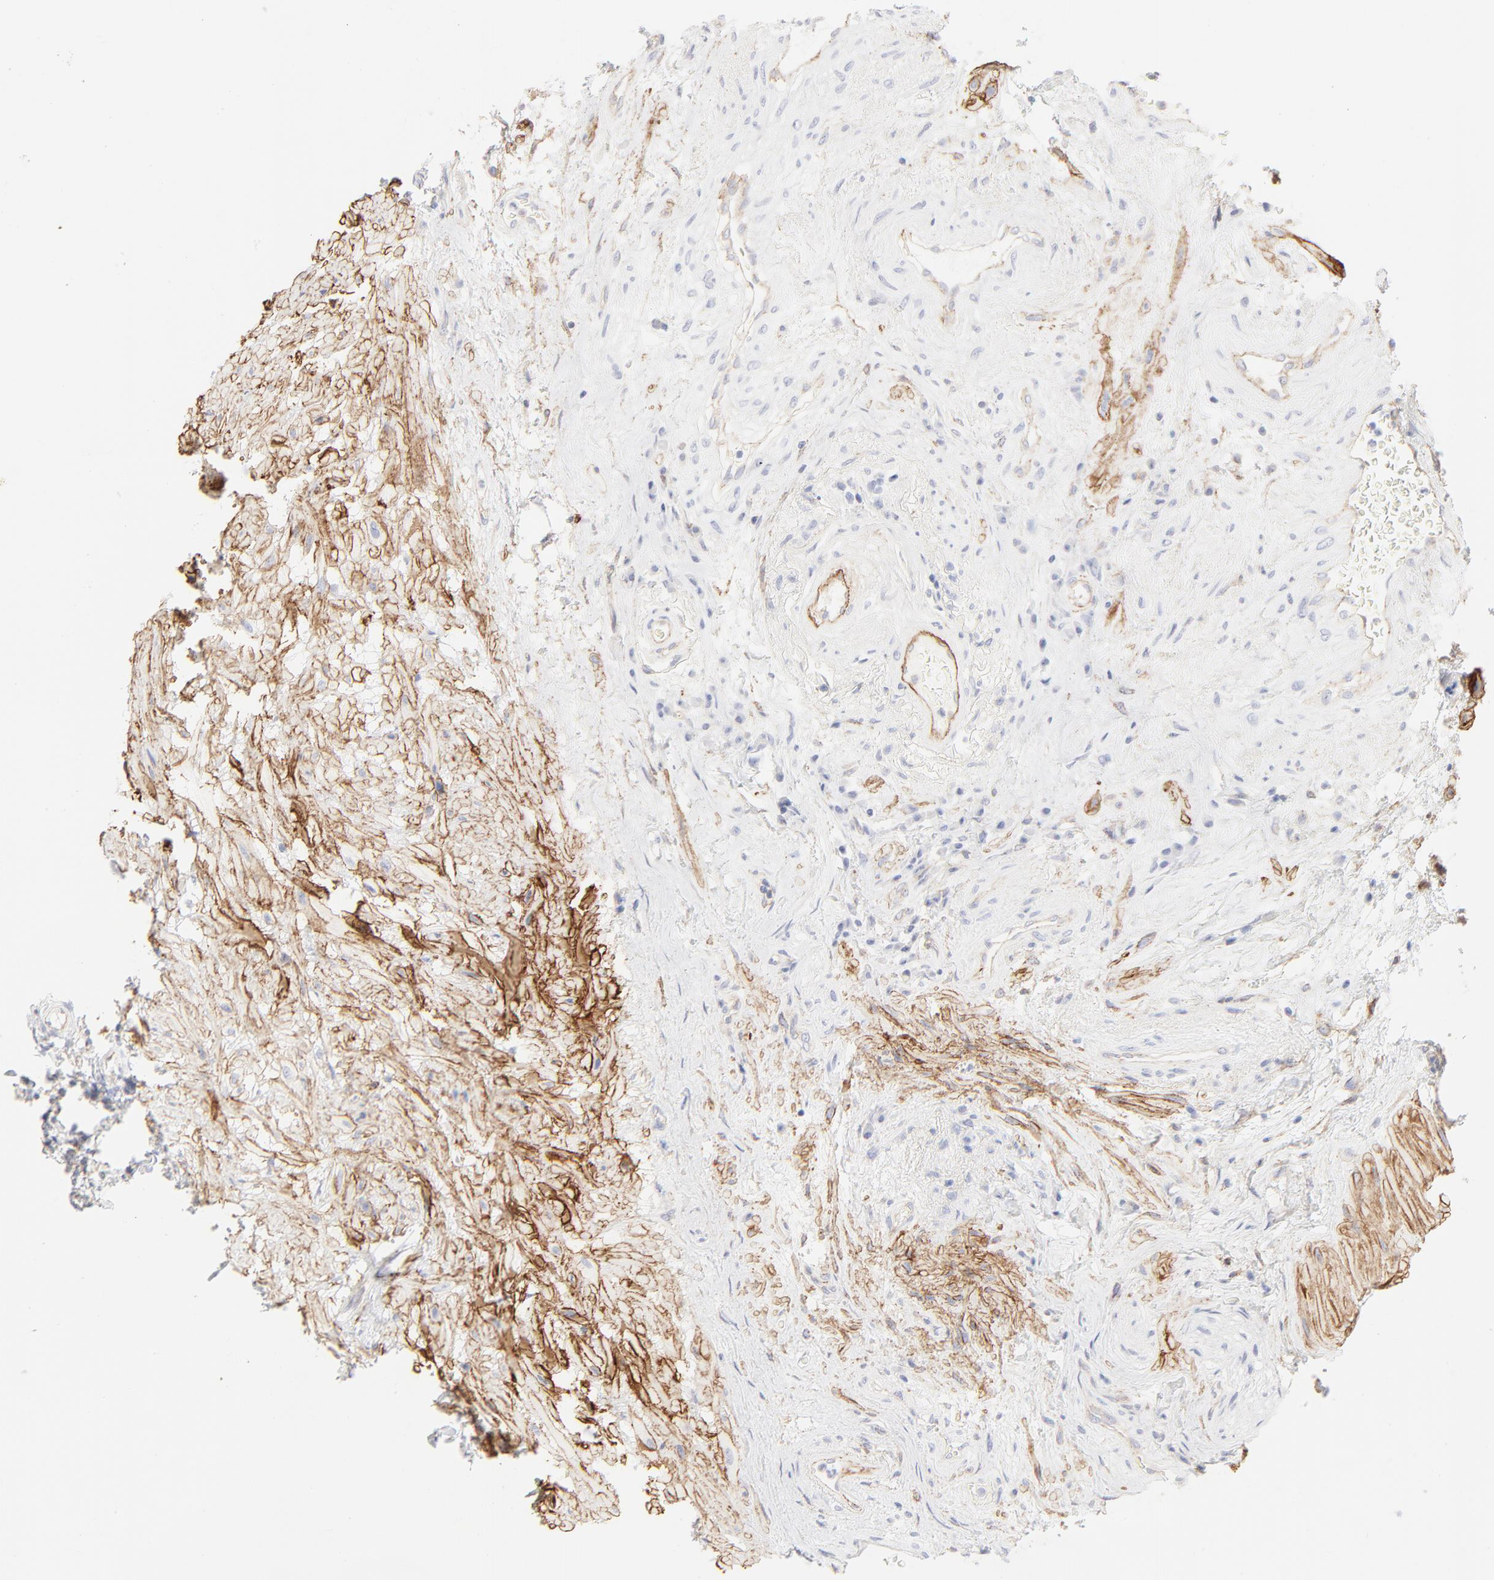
{"staining": {"intensity": "negative", "quantity": "none", "location": "none"}, "tissue": "seminal vesicle", "cell_type": "Glandular cells", "image_type": "normal", "snomed": [{"axis": "morphology", "description": "Normal tissue, NOS"}, {"axis": "topography", "description": "Seminal veicle"}], "caption": "Seminal vesicle was stained to show a protein in brown. There is no significant expression in glandular cells. (DAB (3,3'-diaminobenzidine) immunohistochemistry (IHC) with hematoxylin counter stain).", "gene": "ITGA5", "patient": {"sex": "male", "age": 61}}